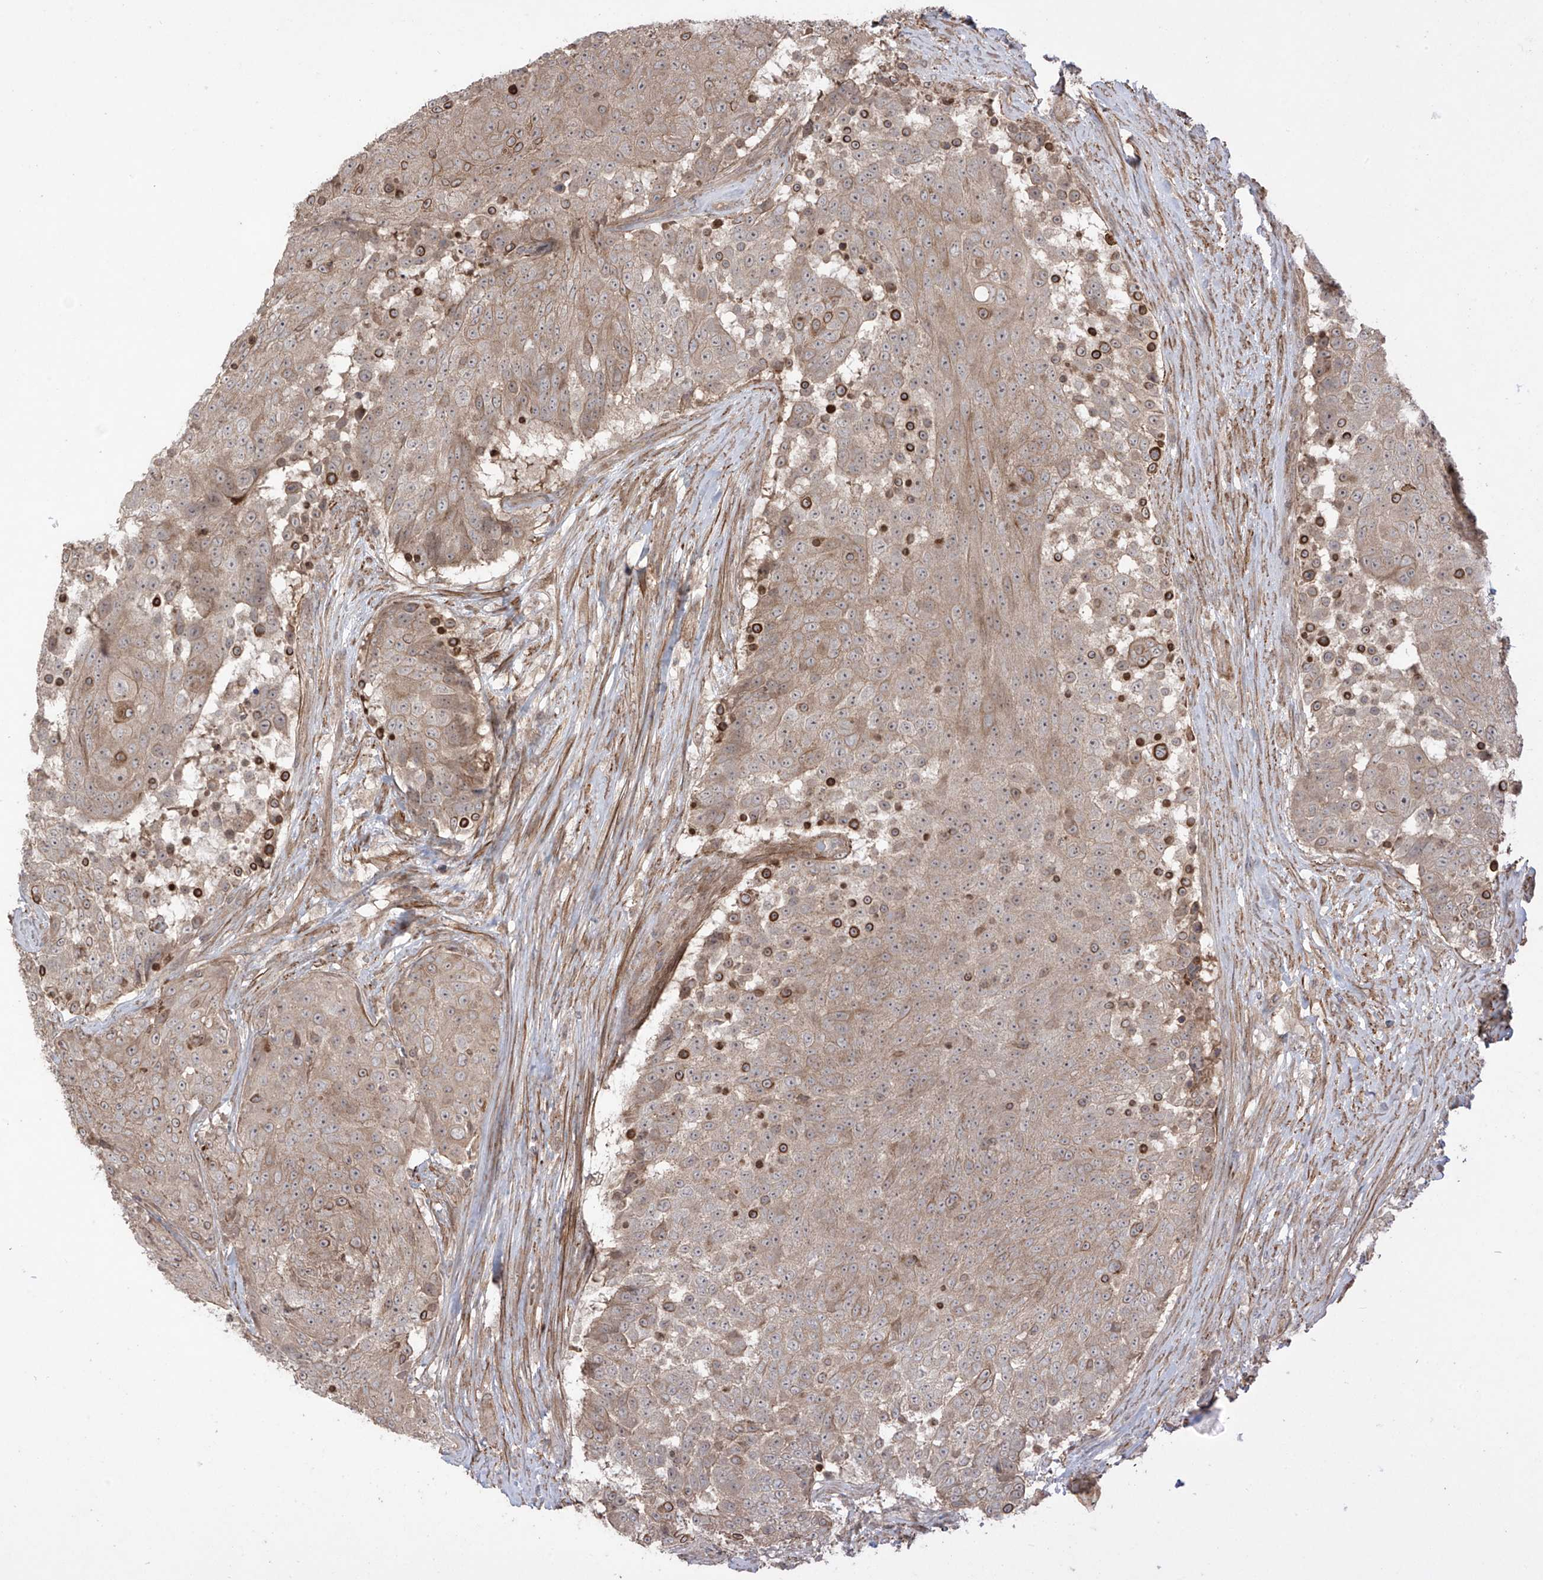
{"staining": {"intensity": "moderate", "quantity": "<25%", "location": "cytoplasmic/membranous"}, "tissue": "urothelial cancer", "cell_type": "Tumor cells", "image_type": "cancer", "snomed": [{"axis": "morphology", "description": "Urothelial carcinoma, High grade"}, {"axis": "topography", "description": "Urinary bladder"}], "caption": "Protein staining displays moderate cytoplasmic/membranous positivity in about <25% of tumor cells in urothelial cancer. Nuclei are stained in blue.", "gene": "LRRC74A", "patient": {"sex": "female", "age": 63}}